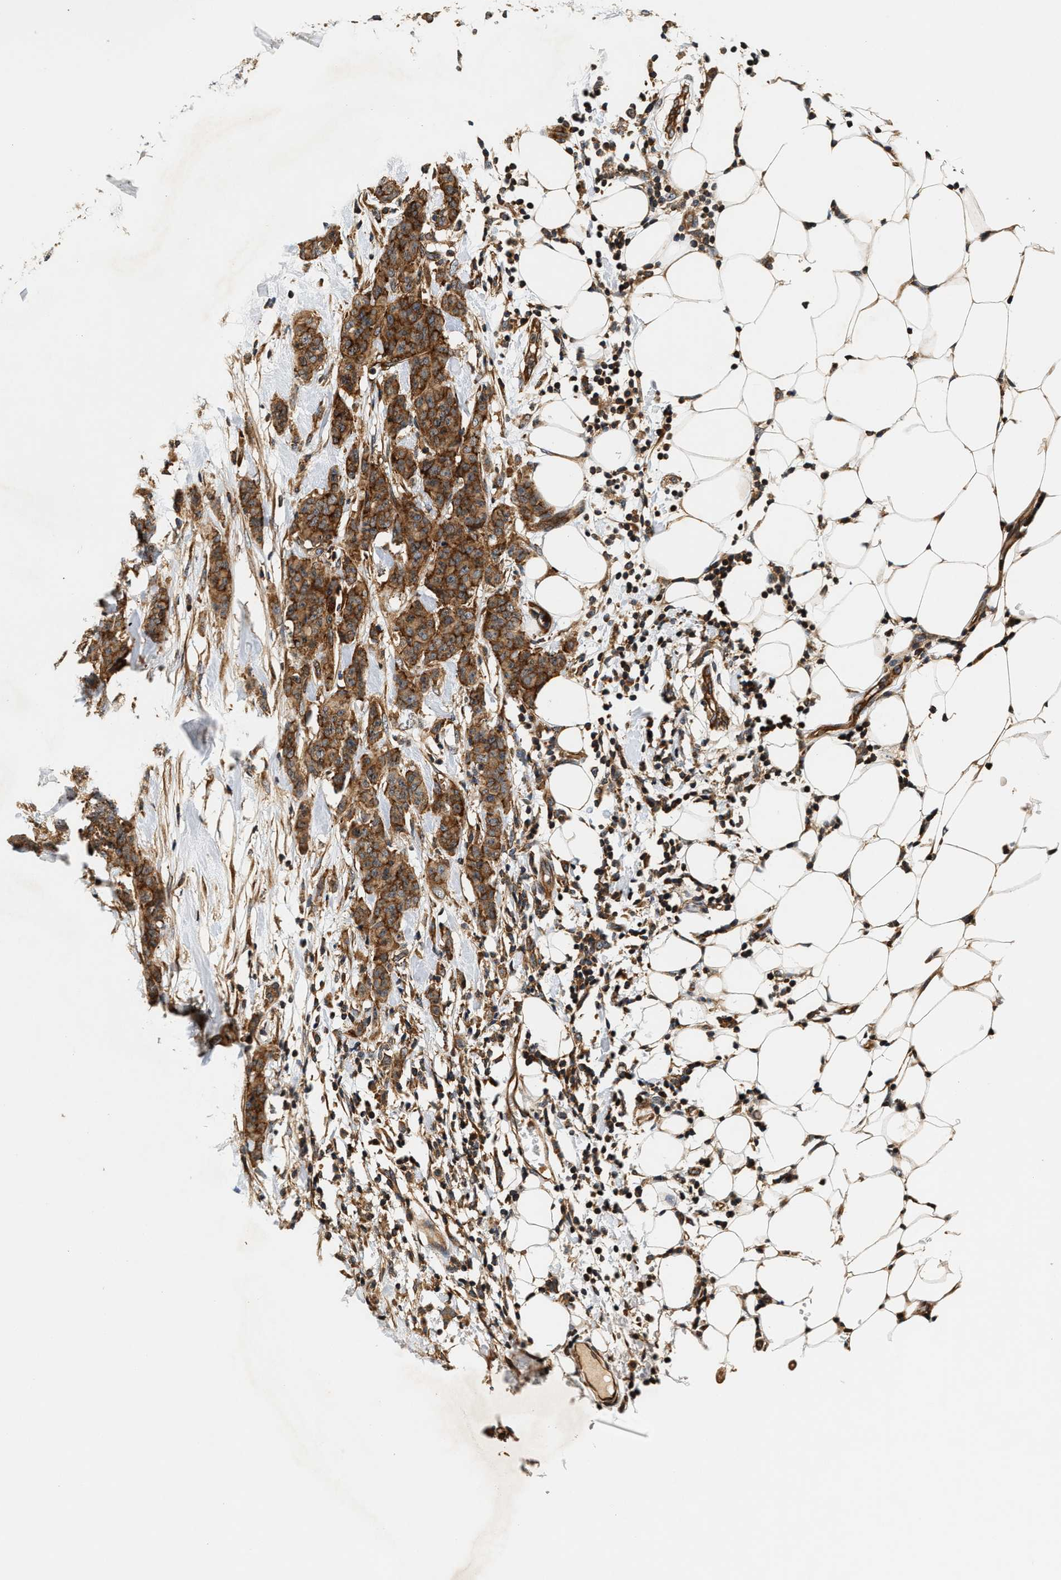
{"staining": {"intensity": "moderate", "quantity": ">75%", "location": "cytoplasmic/membranous"}, "tissue": "breast cancer", "cell_type": "Tumor cells", "image_type": "cancer", "snomed": [{"axis": "morphology", "description": "Normal tissue, NOS"}, {"axis": "morphology", "description": "Duct carcinoma"}, {"axis": "topography", "description": "Breast"}], "caption": "About >75% of tumor cells in human infiltrating ductal carcinoma (breast) display moderate cytoplasmic/membranous protein expression as visualized by brown immunohistochemical staining.", "gene": "SAMD9", "patient": {"sex": "female", "age": 40}}